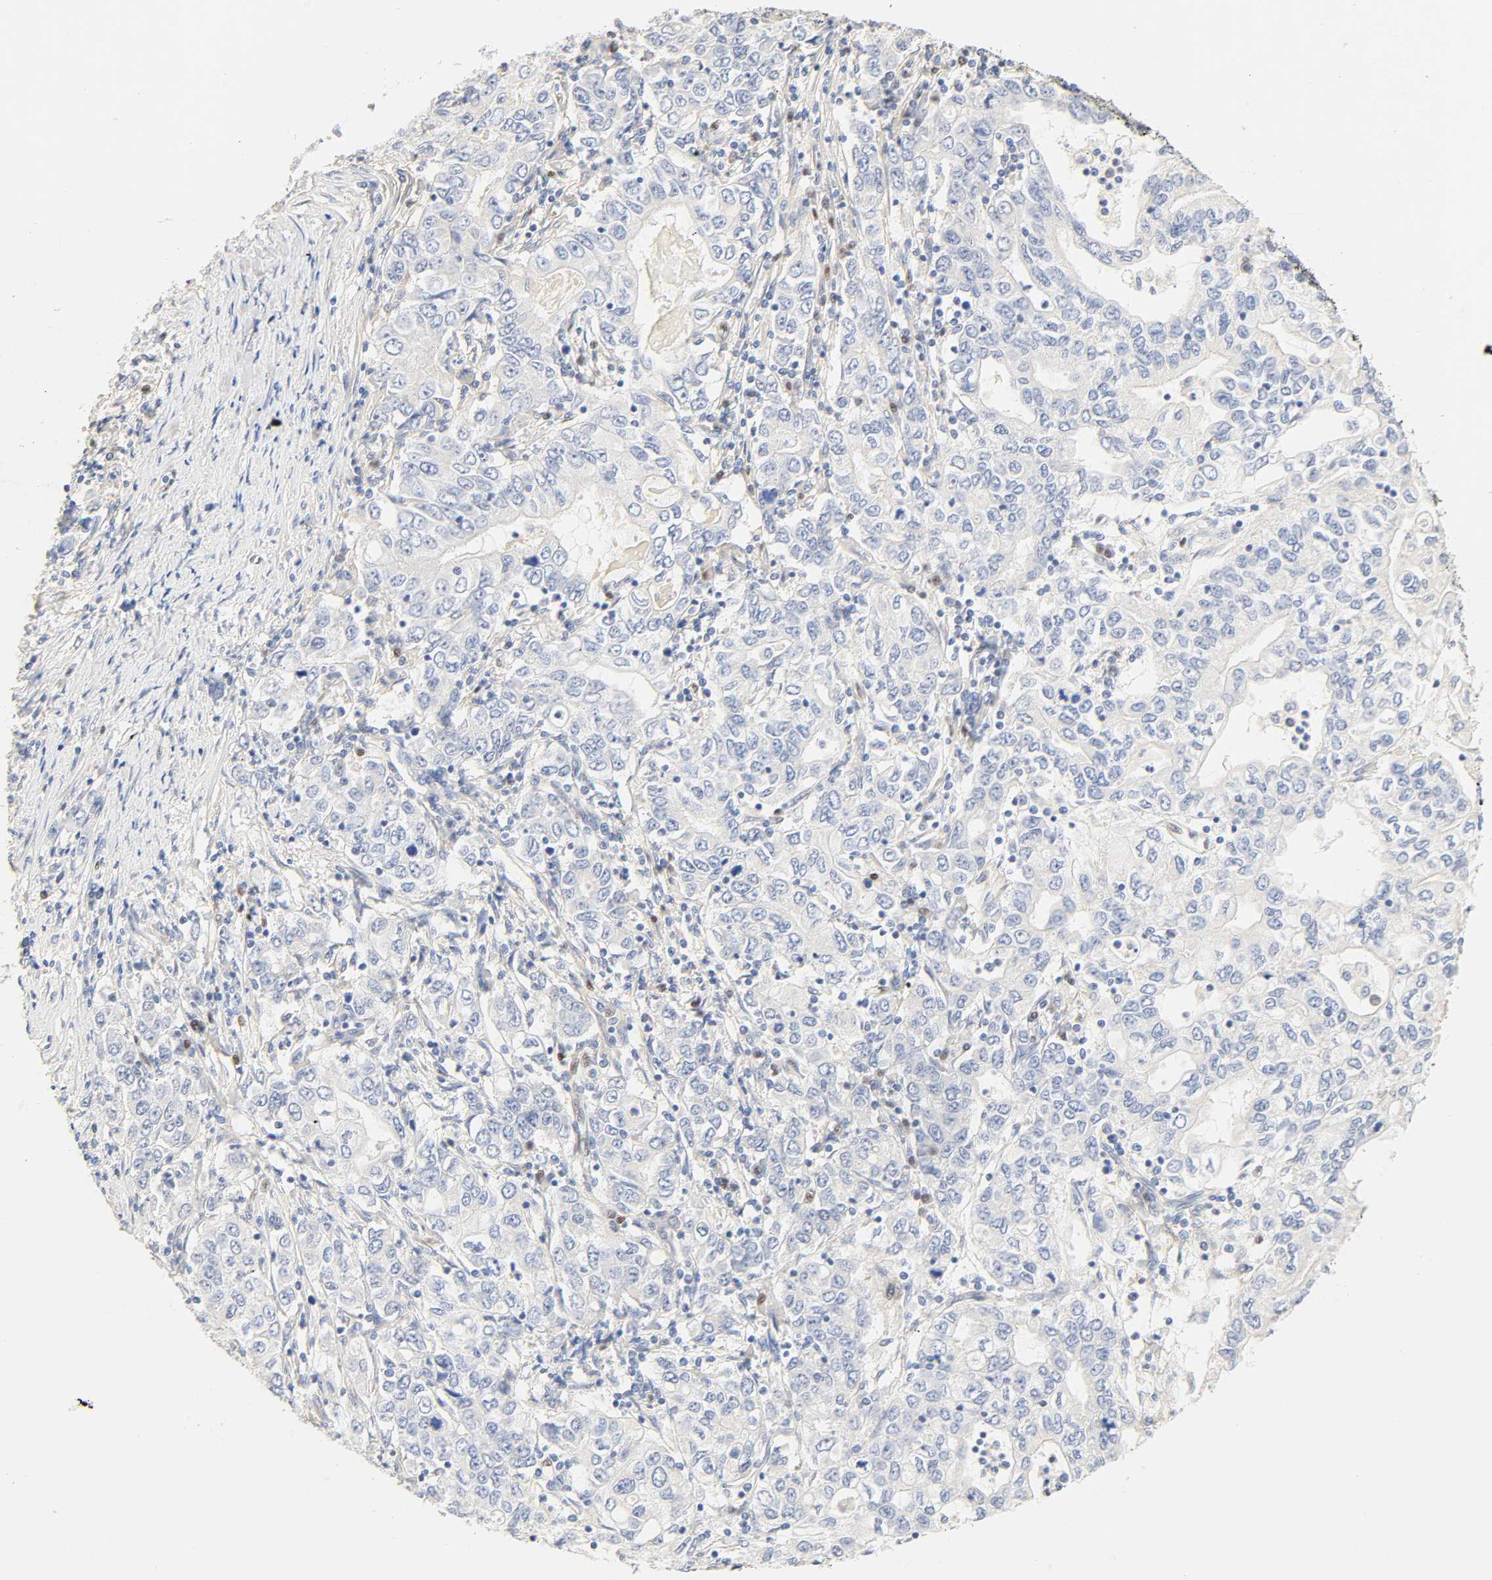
{"staining": {"intensity": "negative", "quantity": "none", "location": "none"}, "tissue": "stomach cancer", "cell_type": "Tumor cells", "image_type": "cancer", "snomed": [{"axis": "morphology", "description": "Adenocarcinoma, NOS"}, {"axis": "topography", "description": "Stomach, lower"}], "caption": "This is an IHC histopathology image of human stomach cancer. There is no staining in tumor cells.", "gene": "BORCS8-MEF2B", "patient": {"sex": "female", "age": 72}}